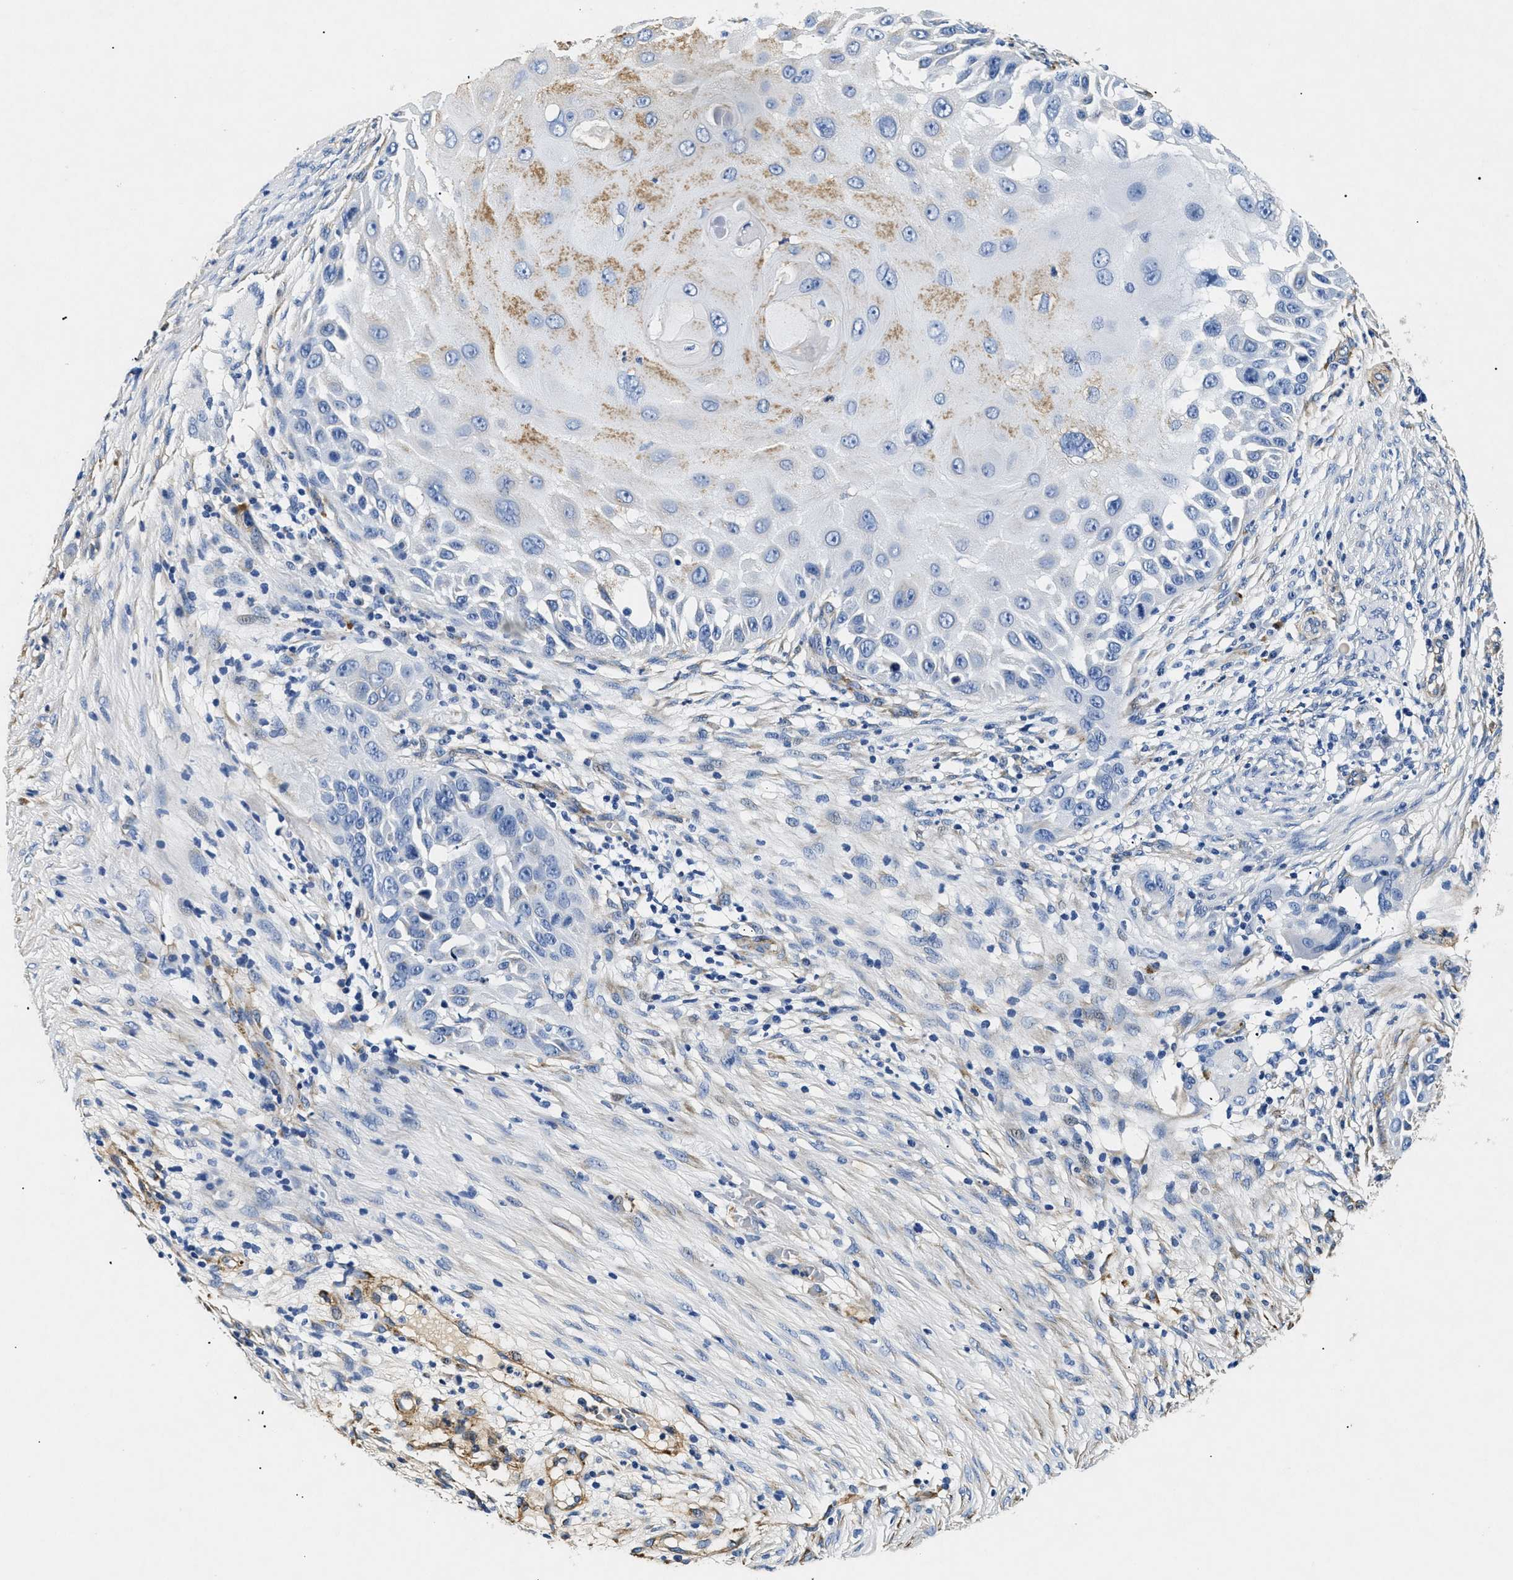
{"staining": {"intensity": "moderate", "quantity": "<25%", "location": "cytoplasmic/membranous"}, "tissue": "skin cancer", "cell_type": "Tumor cells", "image_type": "cancer", "snomed": [{"axis": "morphology", "description": "Squamous cell carcinoma, NOS"}, {"axis": "topography", "description": "Skin"}], "caption": "Immunohistochemistry (IHC) (DAB) staining of skin cancer demonstrates moderate cytoplasmic/membranous protein expression in approximately <25% of tumor cells.", "gene": "LAMA3", "patient": {"sex": "female", "age": 44}}